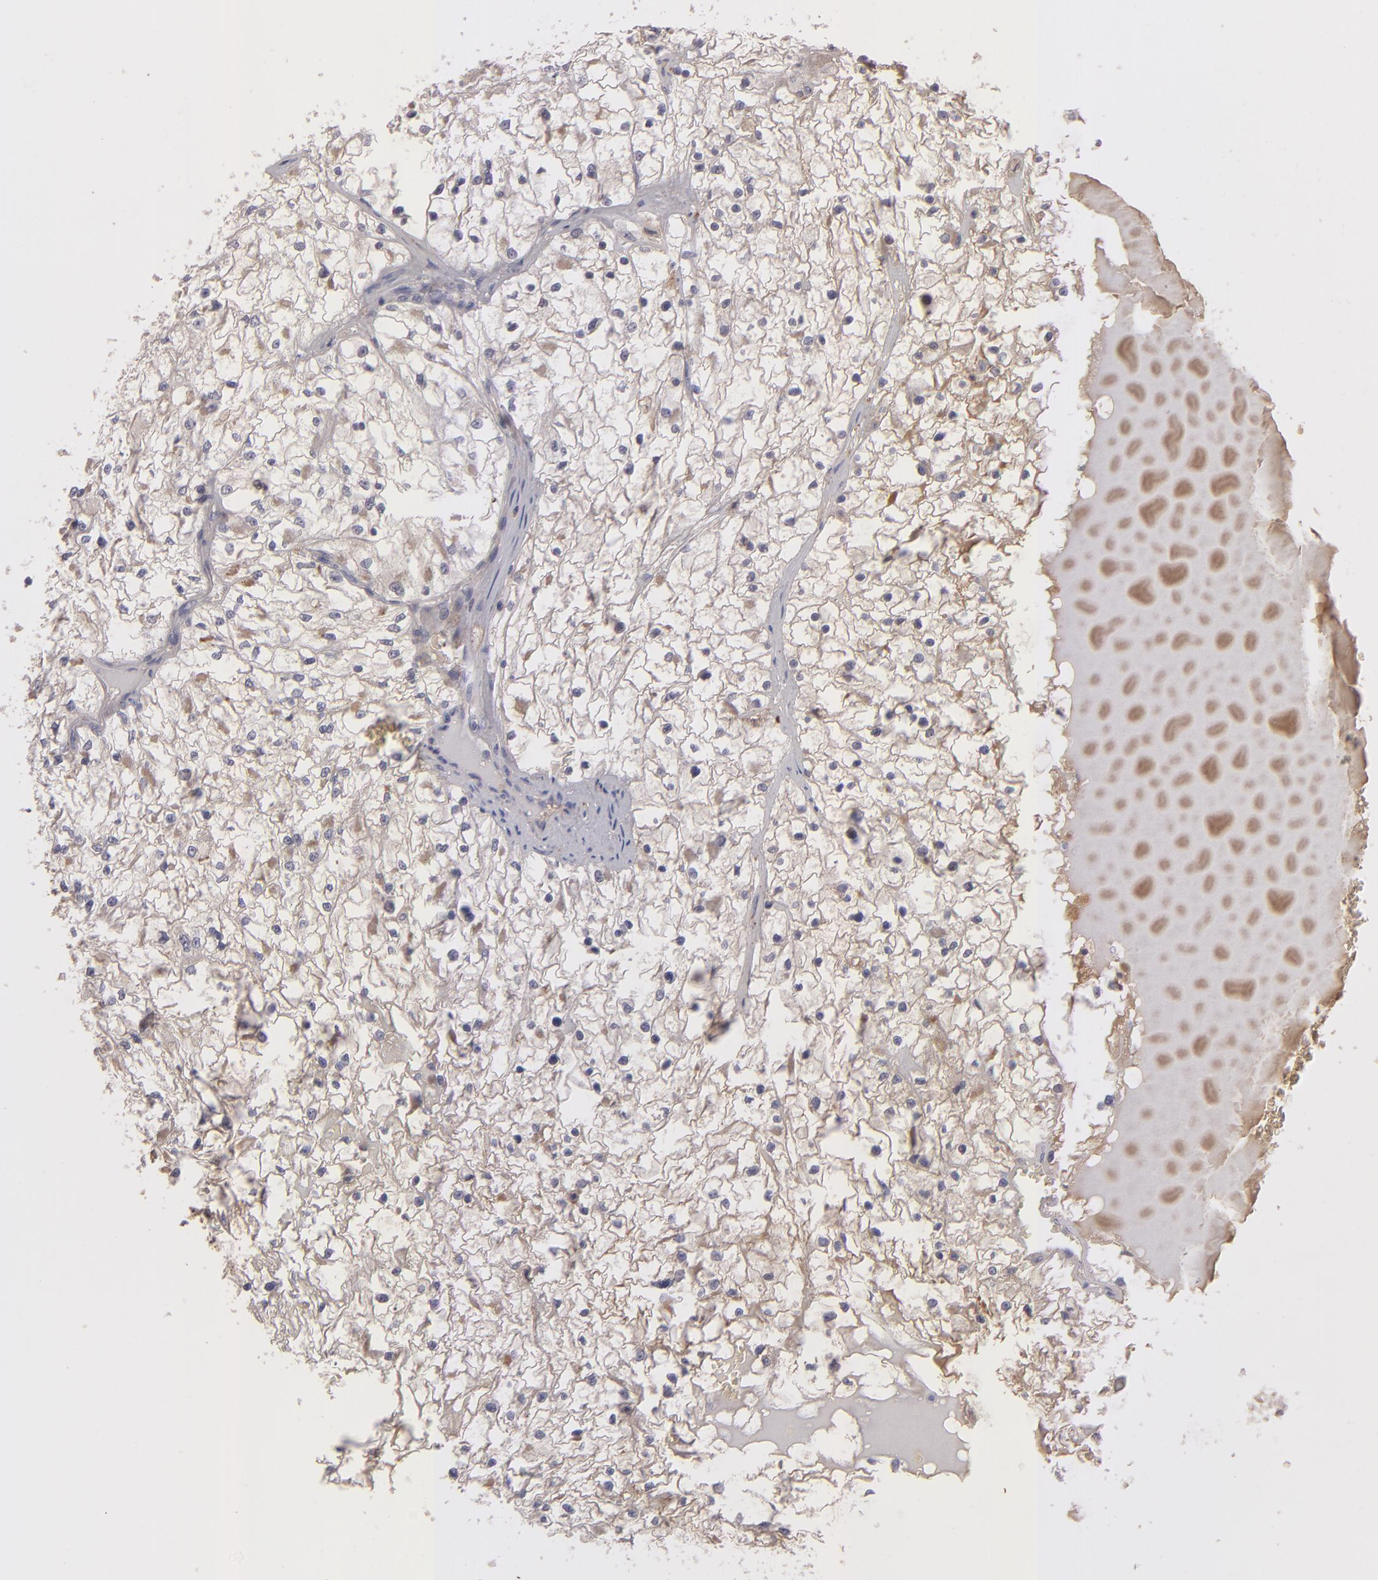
{"staining": {"intensity": "negative", "quantity": "none", "location": "none"}, "tissue": "renal cancer", "cell_type": "Tumor cells", "image_type": "cancer", "snomed": [{"axis": "morphology", "description": "Adenocarcinoma, NOS"}, {"axis": "topography", "description": "Kidney"}], "caption": "Tumor cells show no significant protein expression in renal cancer.", "gene": "ITIH4", "patient": {"sex": "male", "age": 61}}